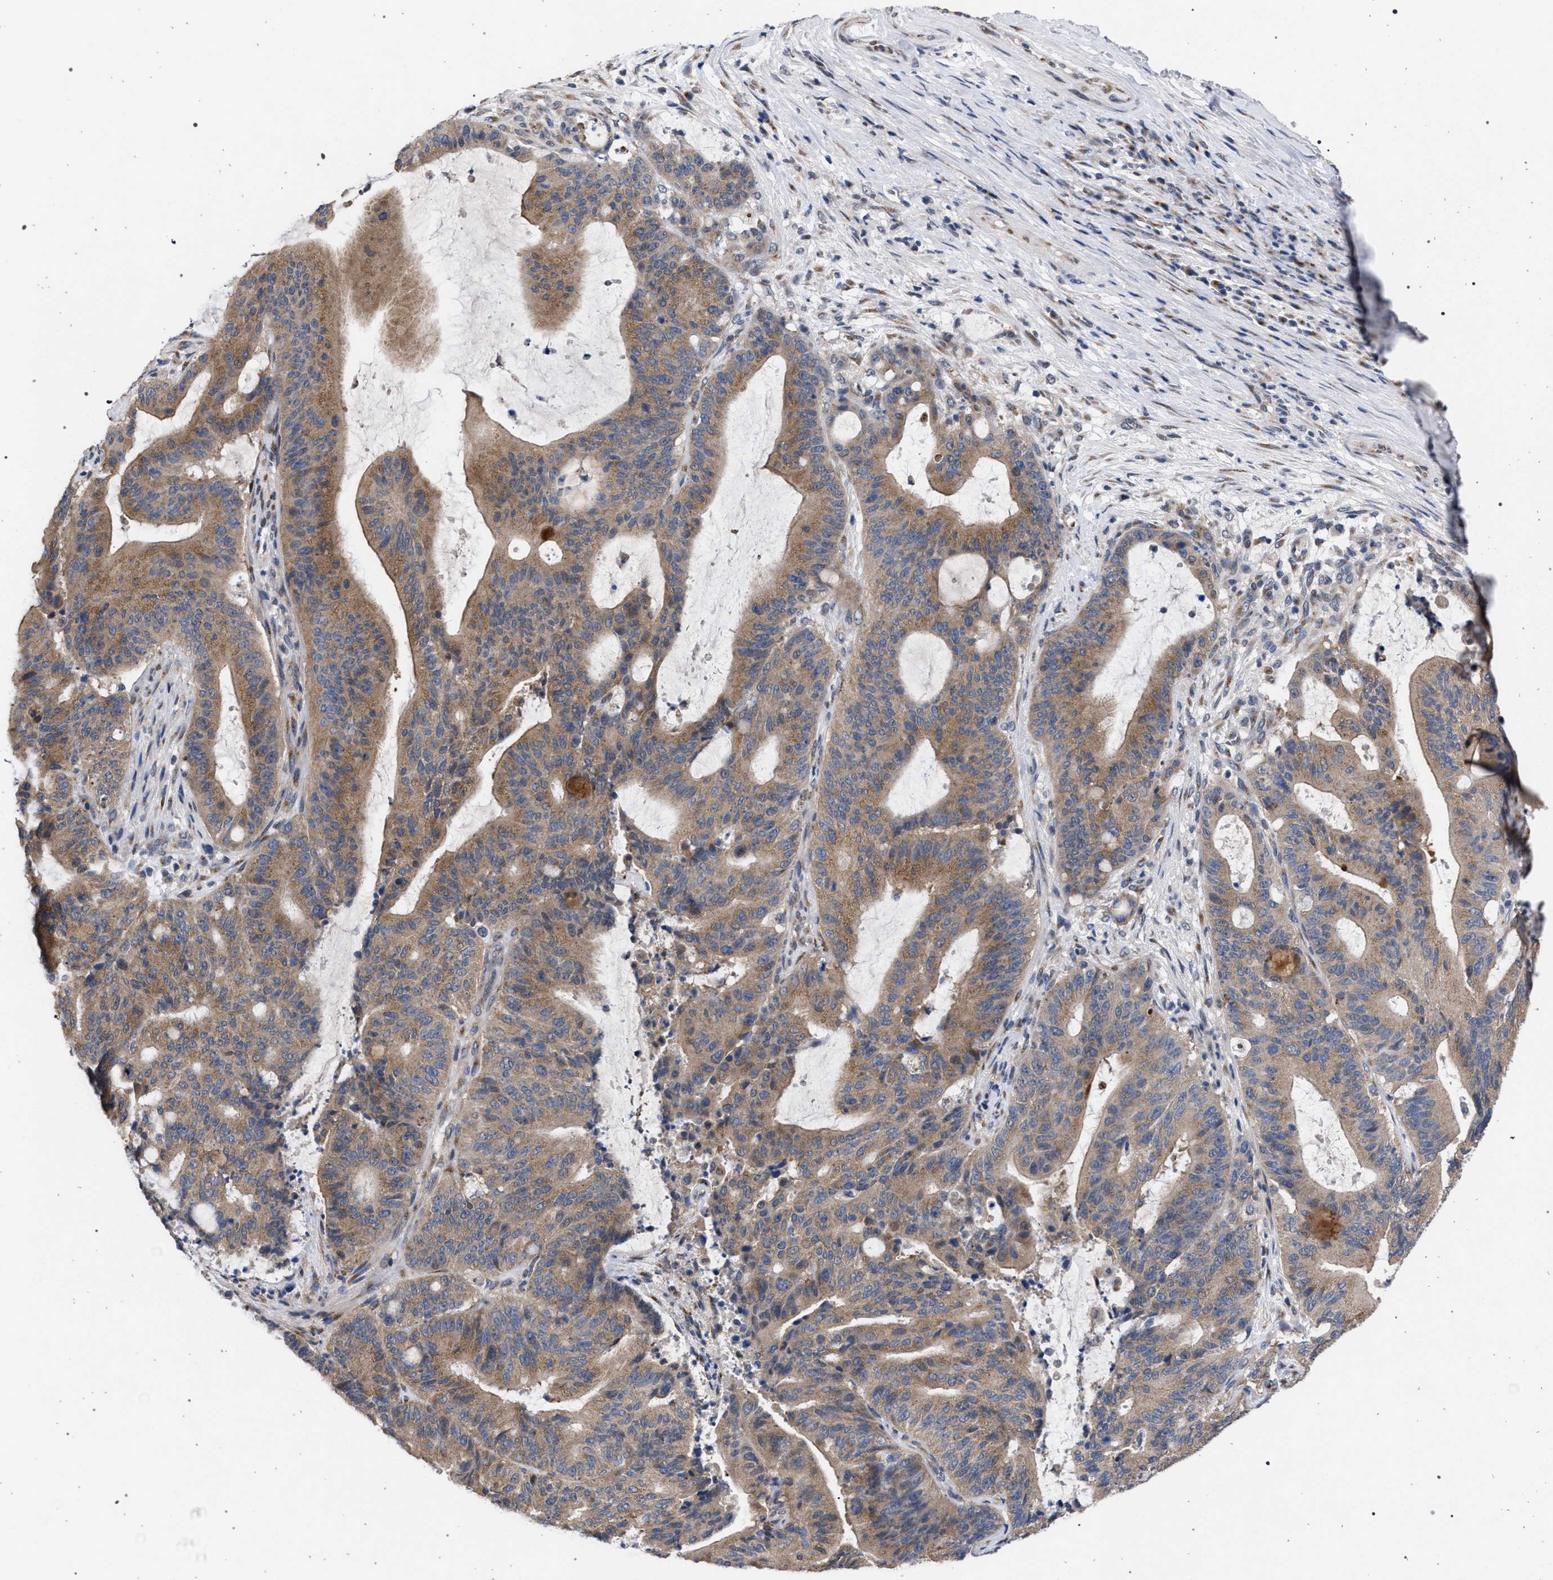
{"staining": {"intensity": "moderate", "quantity": ">75%", "location": "cytoplasmic/membranous"}, "tissue": "liver cancer", "cell_type": "Tumor cells", "image_type": "cancer", "snomed": [{"axis": "morphology", "description": "Normal tissue, NOS"}, {"axis": "morphology", "description": "Cholangiocarcinoma"}, {"axis": "topography", "description": "Liver"}, {"axis": "topography", "description": "Peripheral nerve tissue"}], "caption": "Immunohistochemistry histopathology image of liver cancer stained for a protein (brown), which shows medium levels of moderate cytoplasmic/membranous staining in approximately >75% of tumor cells.", "gene": "GOLGA2", "patient": {"sex": "female", "age": 73}}